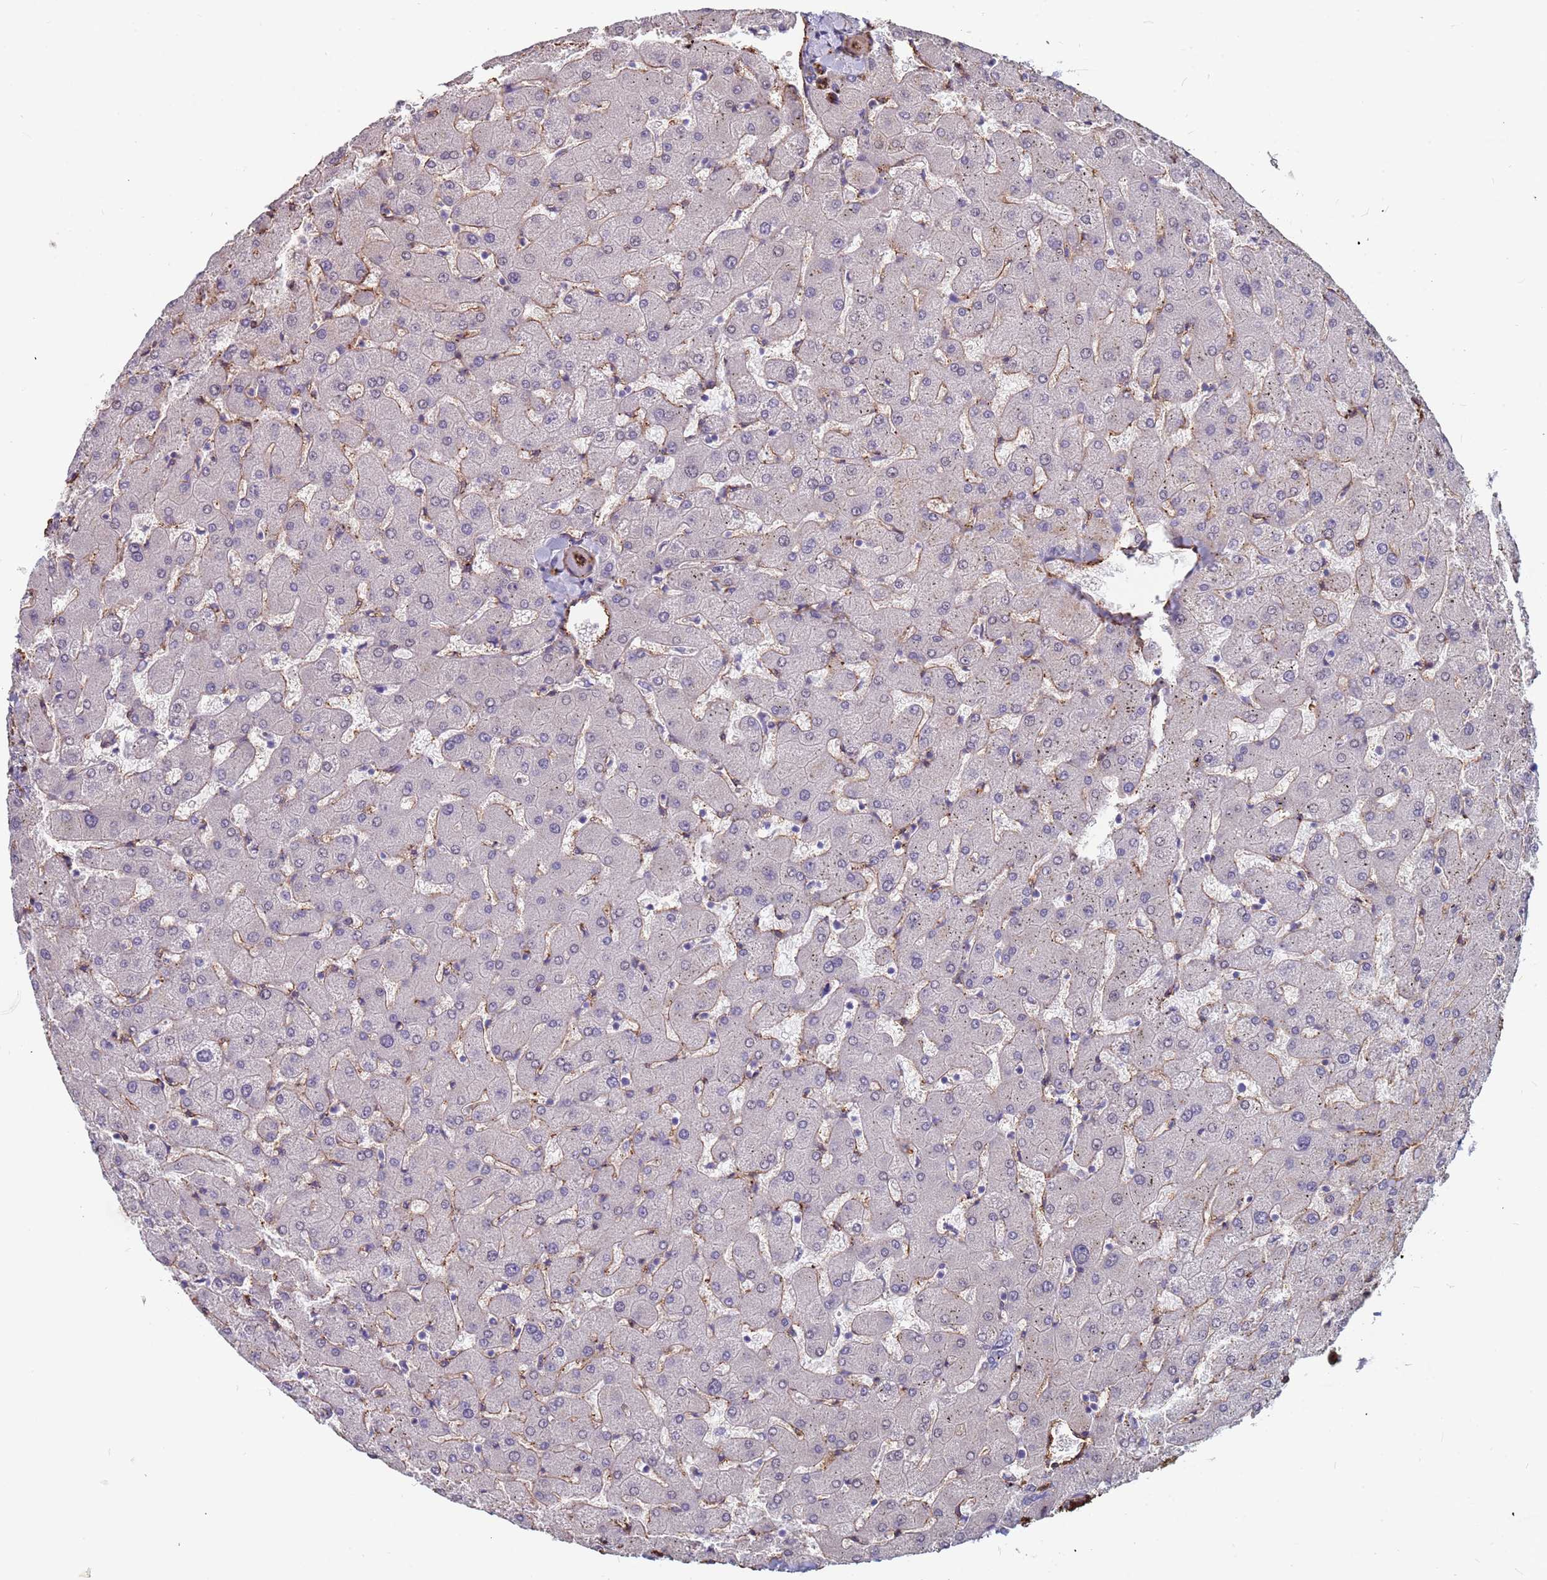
{"staining": {"intensity": "negative", "quantity": "none", "location": "none"}, "tissue": "liver", "cell_type": "Cholangiocytes", "image_type": "normal", "snomed": [{"axis": "morphology", "description": "Normal tissue, NOS"}, {"axis": "topography", "description": "Liver"}], "caption": "DAB (3,3'-diaminobenzidine) immunohistochemical staining of benign liver reveals no significant staining in cholangiocytes. (Brightfield microscopy of DAB (3,3'-diaminobenzidine) IHC at high magnification).", "gene": "EHD2", "patient": {"sex": "female", "age": 63}}